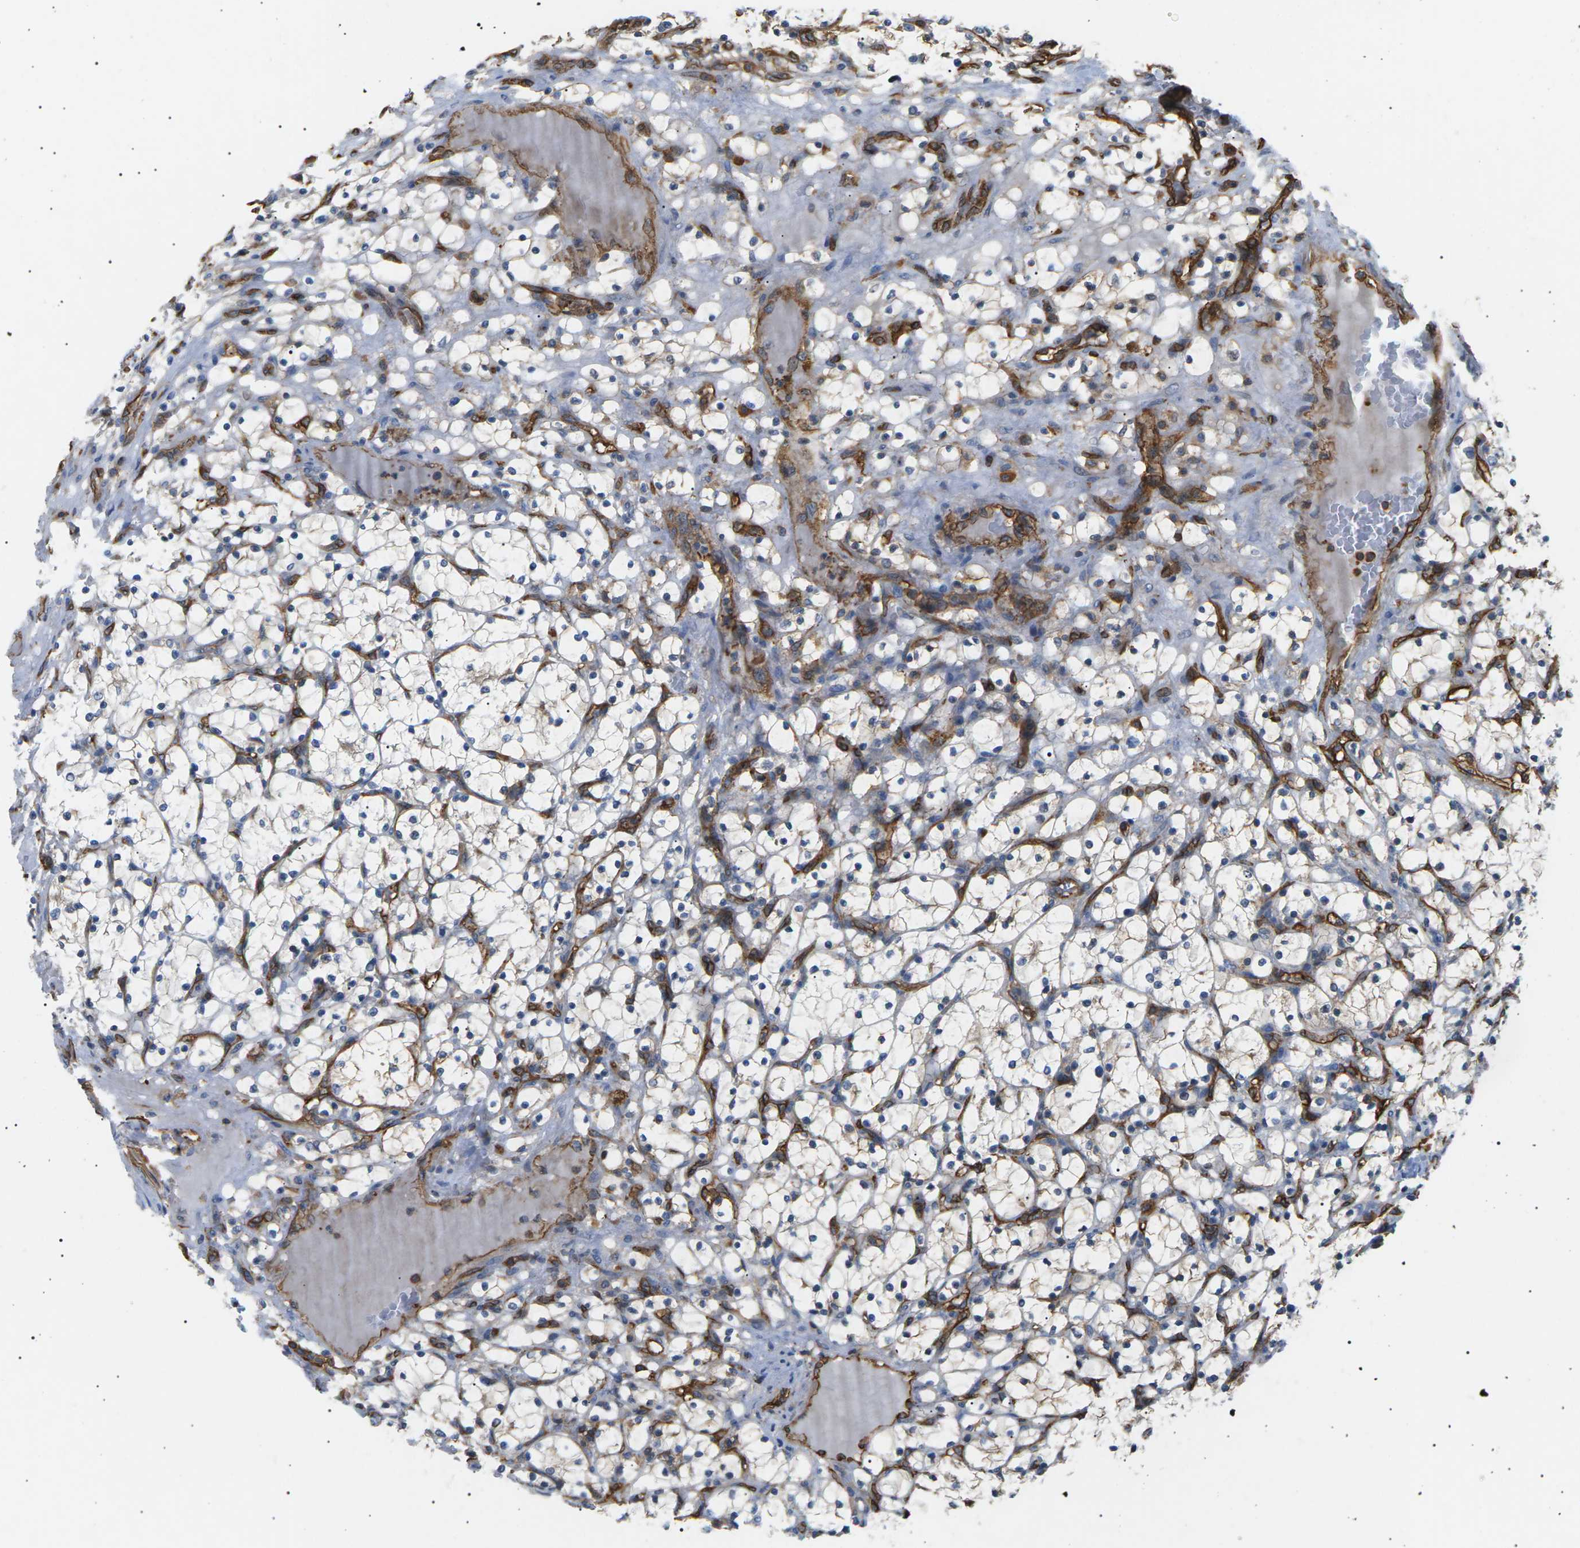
{"staining": {"intensity": "negative", "quantity": "none", "location": "none"}, "tissue": "renal cancer", "cell_type": "Tumor cells", "image_type": "cancer", "snomed": [{"axis": "morphology", "description": "Adenocarcinoma, NOS"}, {"axis": "topography", "description": "Kidney"}], "caption": "The immunohistochemistry (IHC) image has no significant positivity in tumor cells of adenocarcinoma (renal) tissue.", "gene": "TMTC4", "patient": {"sex": "female", "age": 69}}